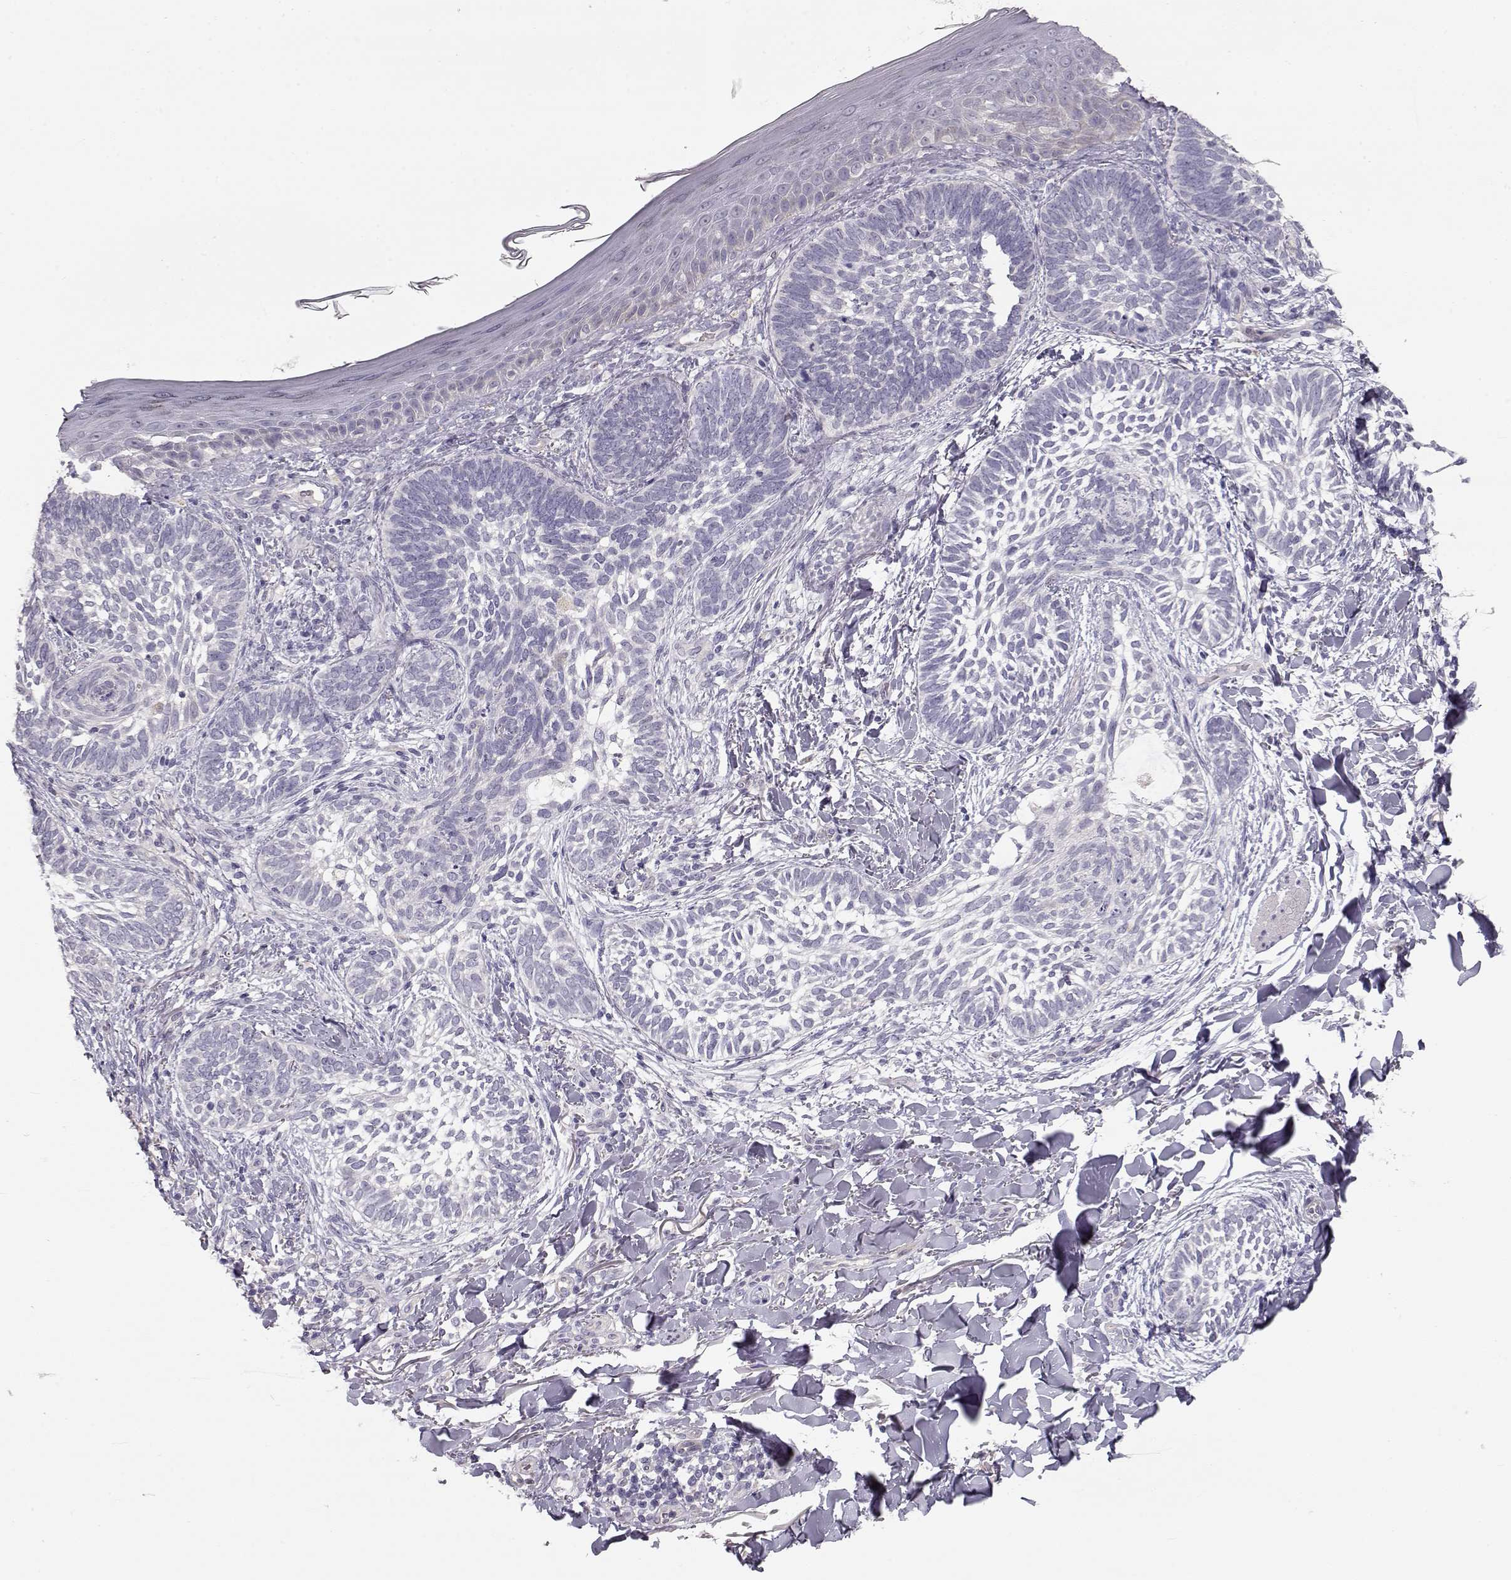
{"staining": {"intensity": "negative", "quantity": "none", "location": "none"}, "tissue": "skin cancer", "cell_type": "Tumor cells", "image_type": "cancer", "snomed": [{"axis": "morphology", "description": "Normal tissue, NOS"}, {"axis": "morphology", "description": "Basal cell carcinoma"}, {"axis": "topography", "description": "Skin"}], "caption": "Tumor cells show no significant positivity in skin cancer (basal cell carcinoma).", "gene": "SLC18A1", "patient": {"sex": "male", "age": 46}}